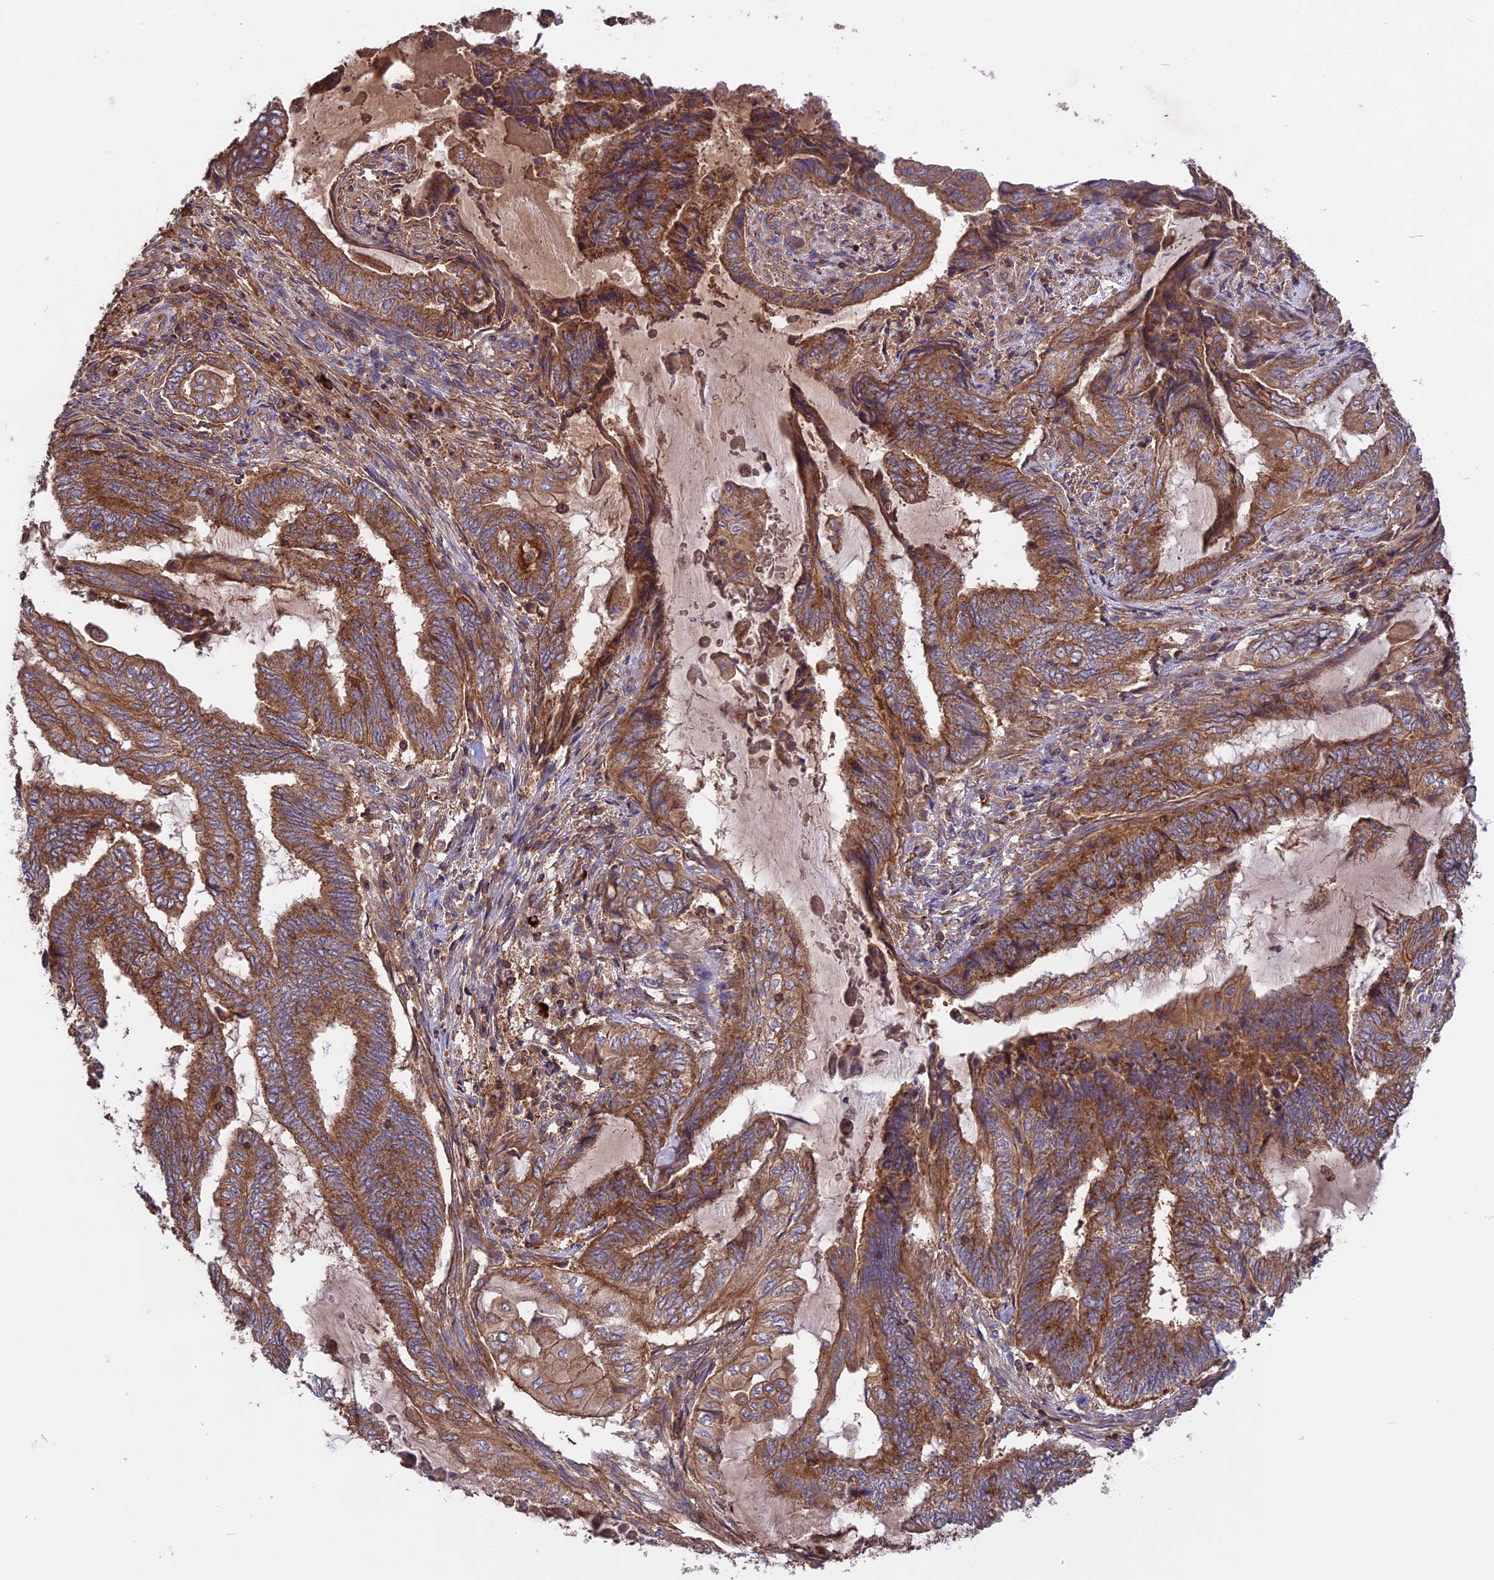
{"staining": {"intensity": "strong", "quantity": ">75%", "location": "cytoplasmic/membranous"}, "tissue": "endometrial cancer", "cell_type": "Tumor cells", "image_type": "cancer", "snomed": [{"axis": "morphology", "description": "Adenocarcinoma, NOS"}, {"axis": "topography", "description": "Uterus"}, {"axis": "topography", "description": "Endometrium"}], "caption": "A high-resolution micrograph shows immunohistochemistry (IHC) staining of adenocarcinoma (endometrial), which exhibits strong cytoplasmic/membranous expression in about >75% of tumor cells.", "gene": "NUDT8", "patient": {"sex": "female", "age": 70}}